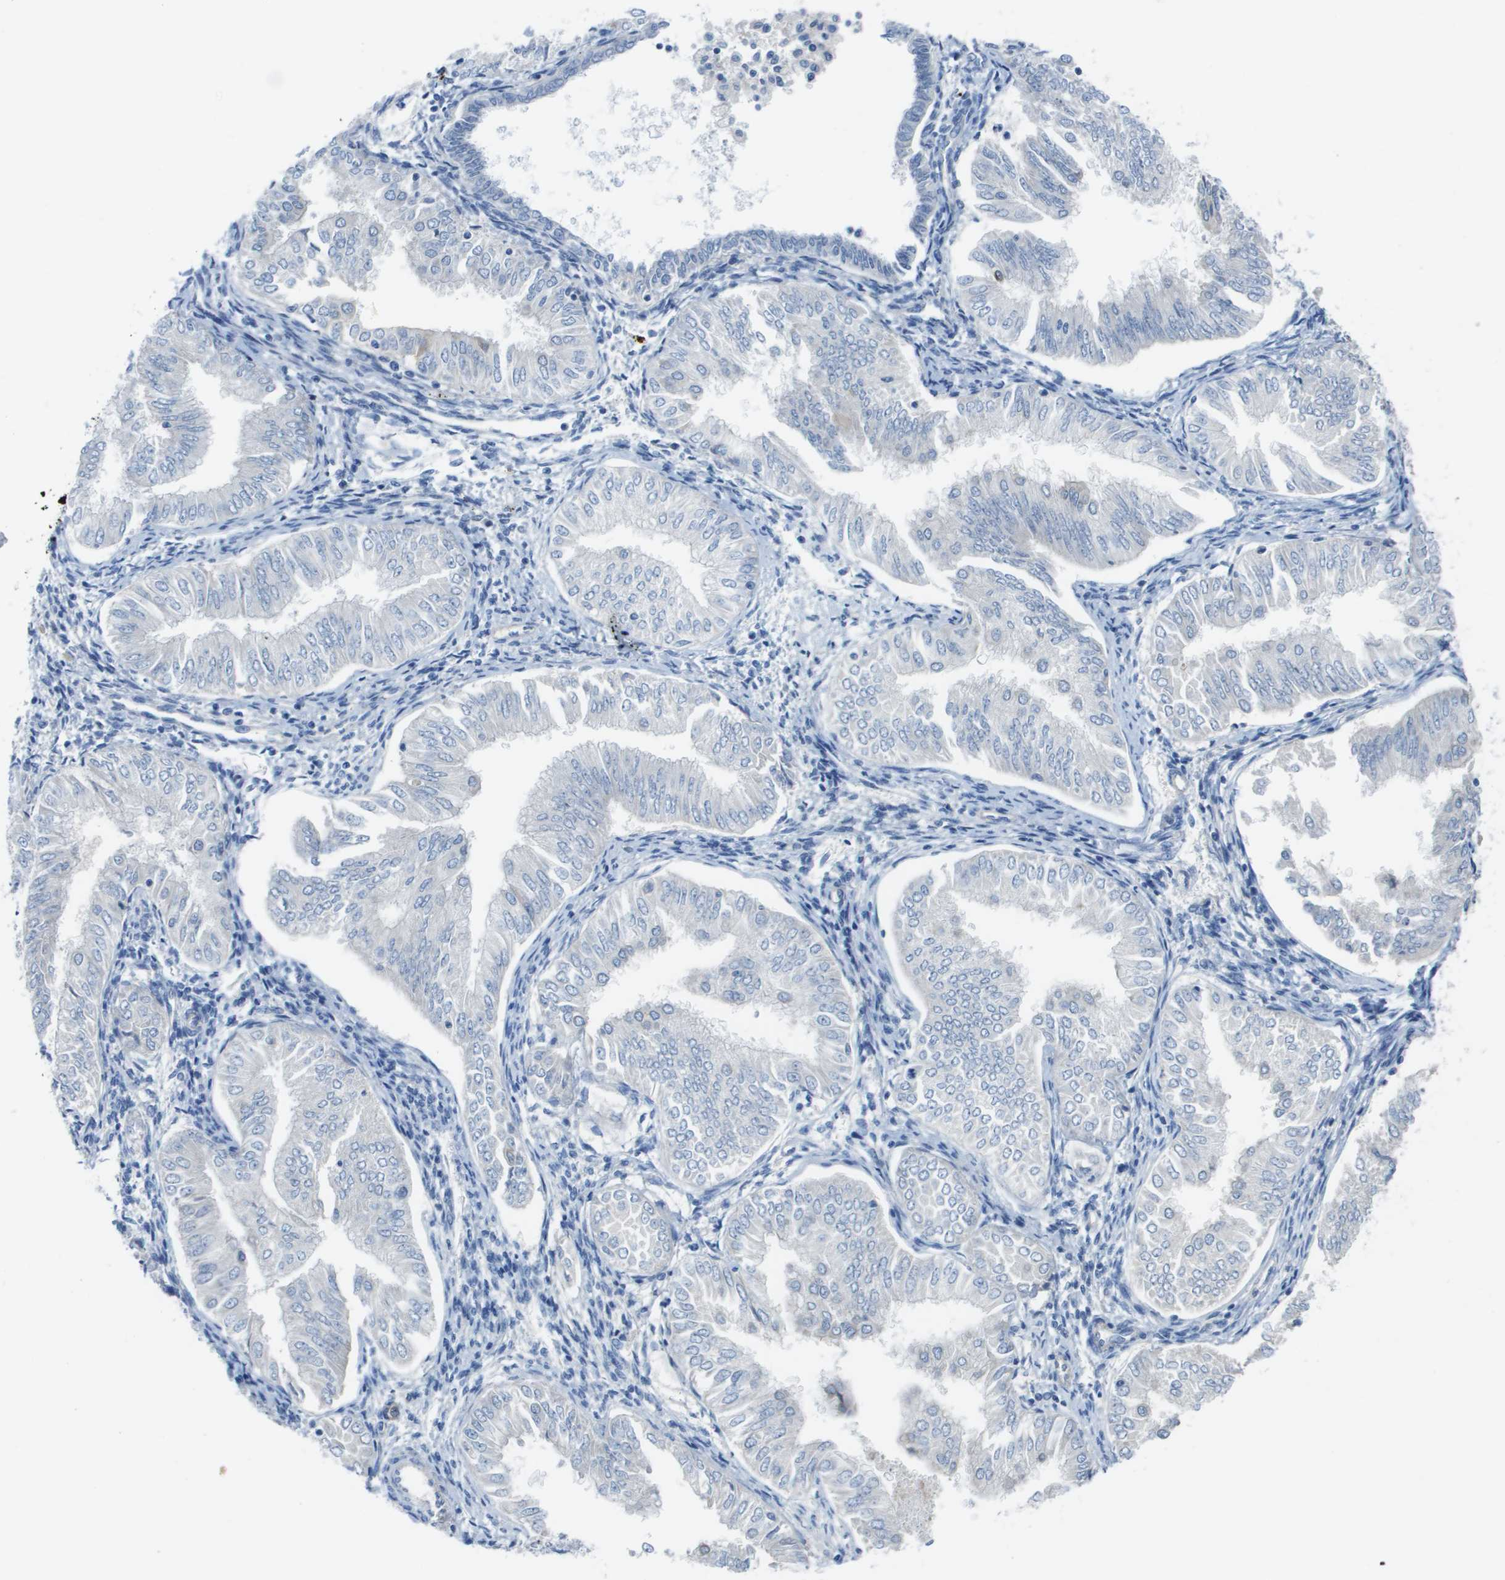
{"staining": {"intensity": "negative", "quantity": "none", "location": "none"}, "tissue": "endometrial cancer", "cell_type": "Tumor cells", "image_type": "cancer", "snomed": [{"axis": "morphology", "description": "Adenocarcinoma, NOS"}, {"axis": "topography", "description": "Endometrium"}], "caption": "A high-resolution histopathology image shows immunohistochemistry staining of adenocarcinoma (endometrial), which shows no significant positivity in tumor cells.", "gene": "CD46", "patient": {"sex": "female", "age": 53}}